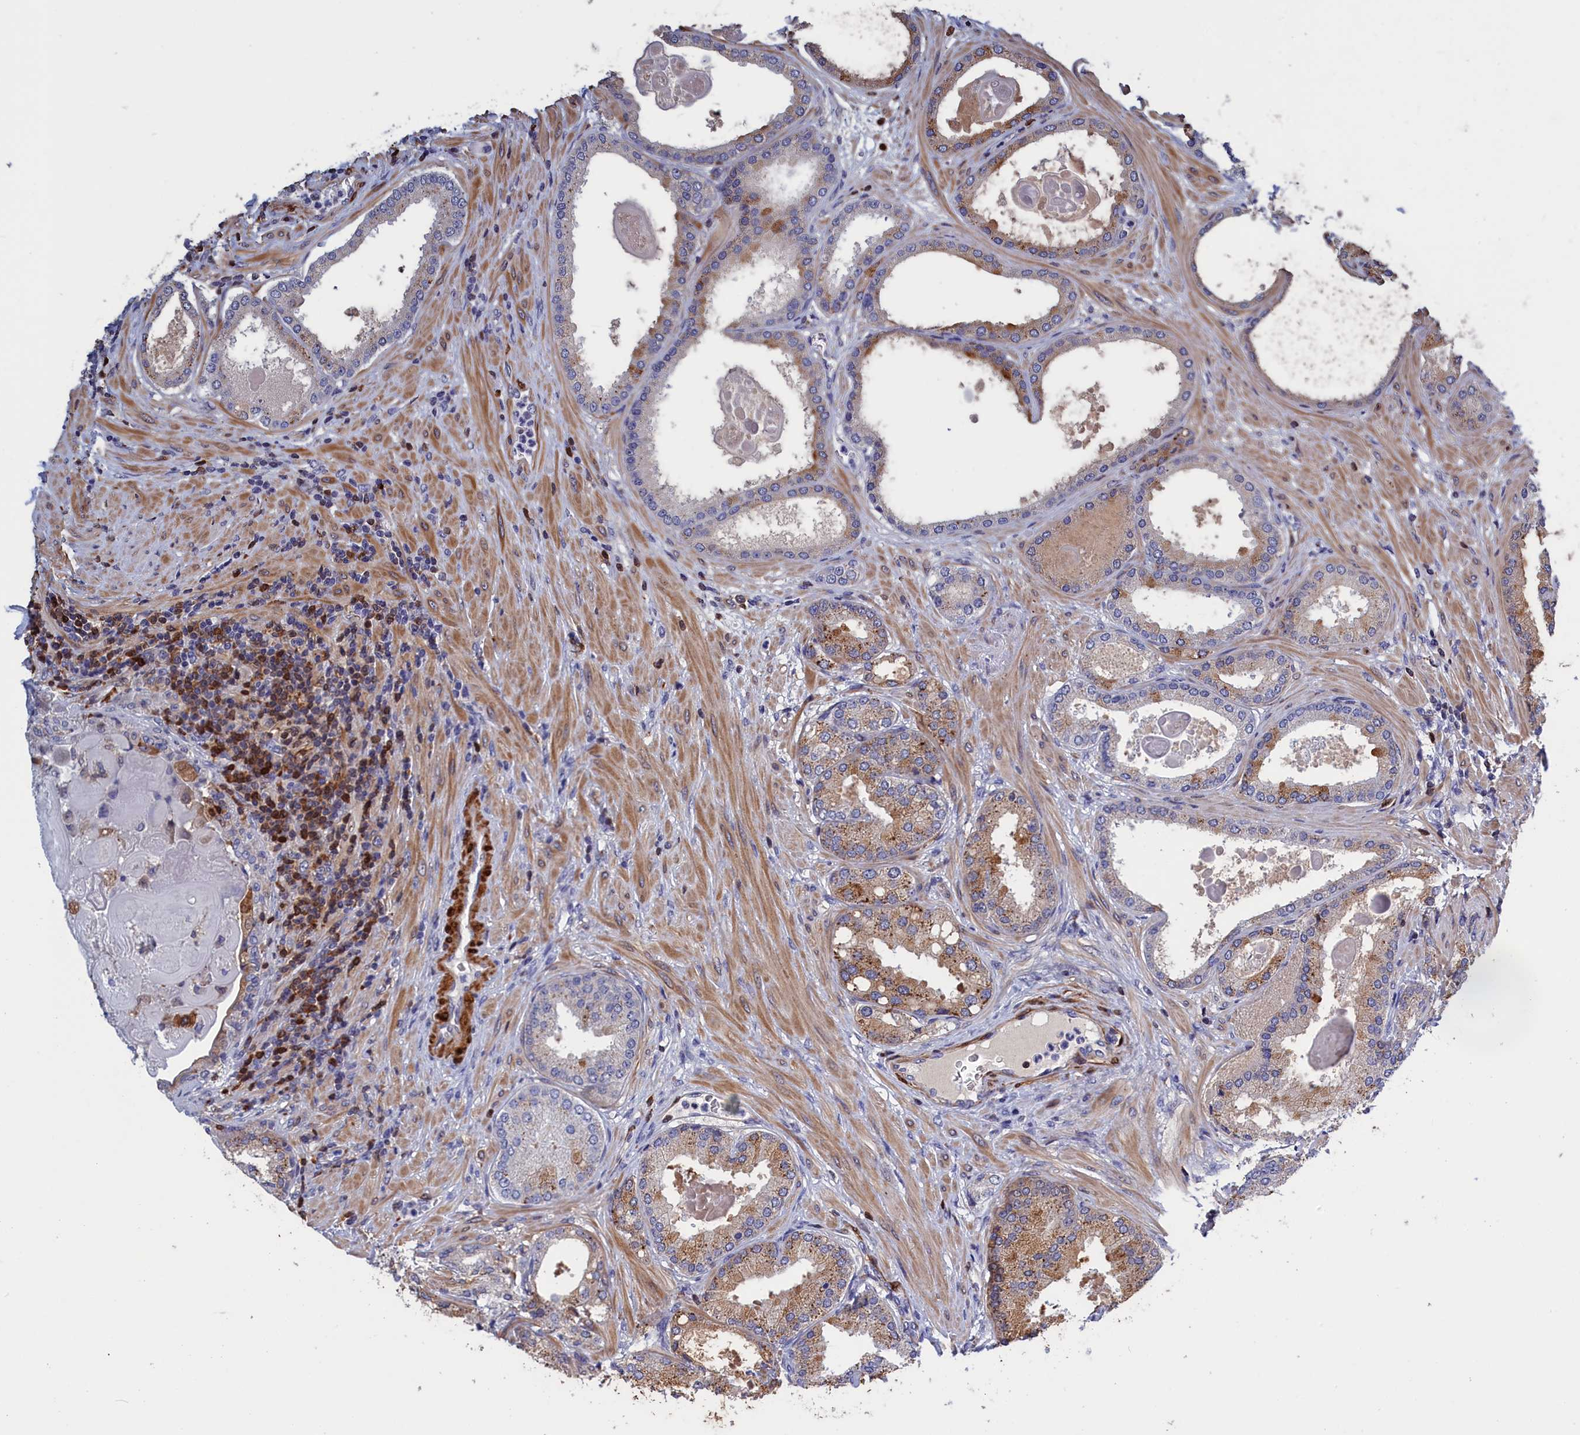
{"staining": {"intensity": "moderate", "quantity": "<25%", "location": "cytoplasmic/membranous"}, "tissue": "prostate cancer", "cell_type": "Tumor cells", "image_type": "cancer", "snomed": [{"axis": "morphology", "description": "Adenocarcinoma, Low grade"}, {"axis": "topography", "description": "Prostate"}], "caption": "Prostate adenocarcinoma (low-grade) stained with DAB (3,3'-diaminobenzidine) immunohistochemistry (IHC) exhibits low levels of moderate cytoplasmic/membranous expression in about <25% of tumor cells. (DAB IHC, brown staining for protein, blue staining for nuclei).", "gene": "CRIP1", "patient": {"sex": "male", "age": 59}}